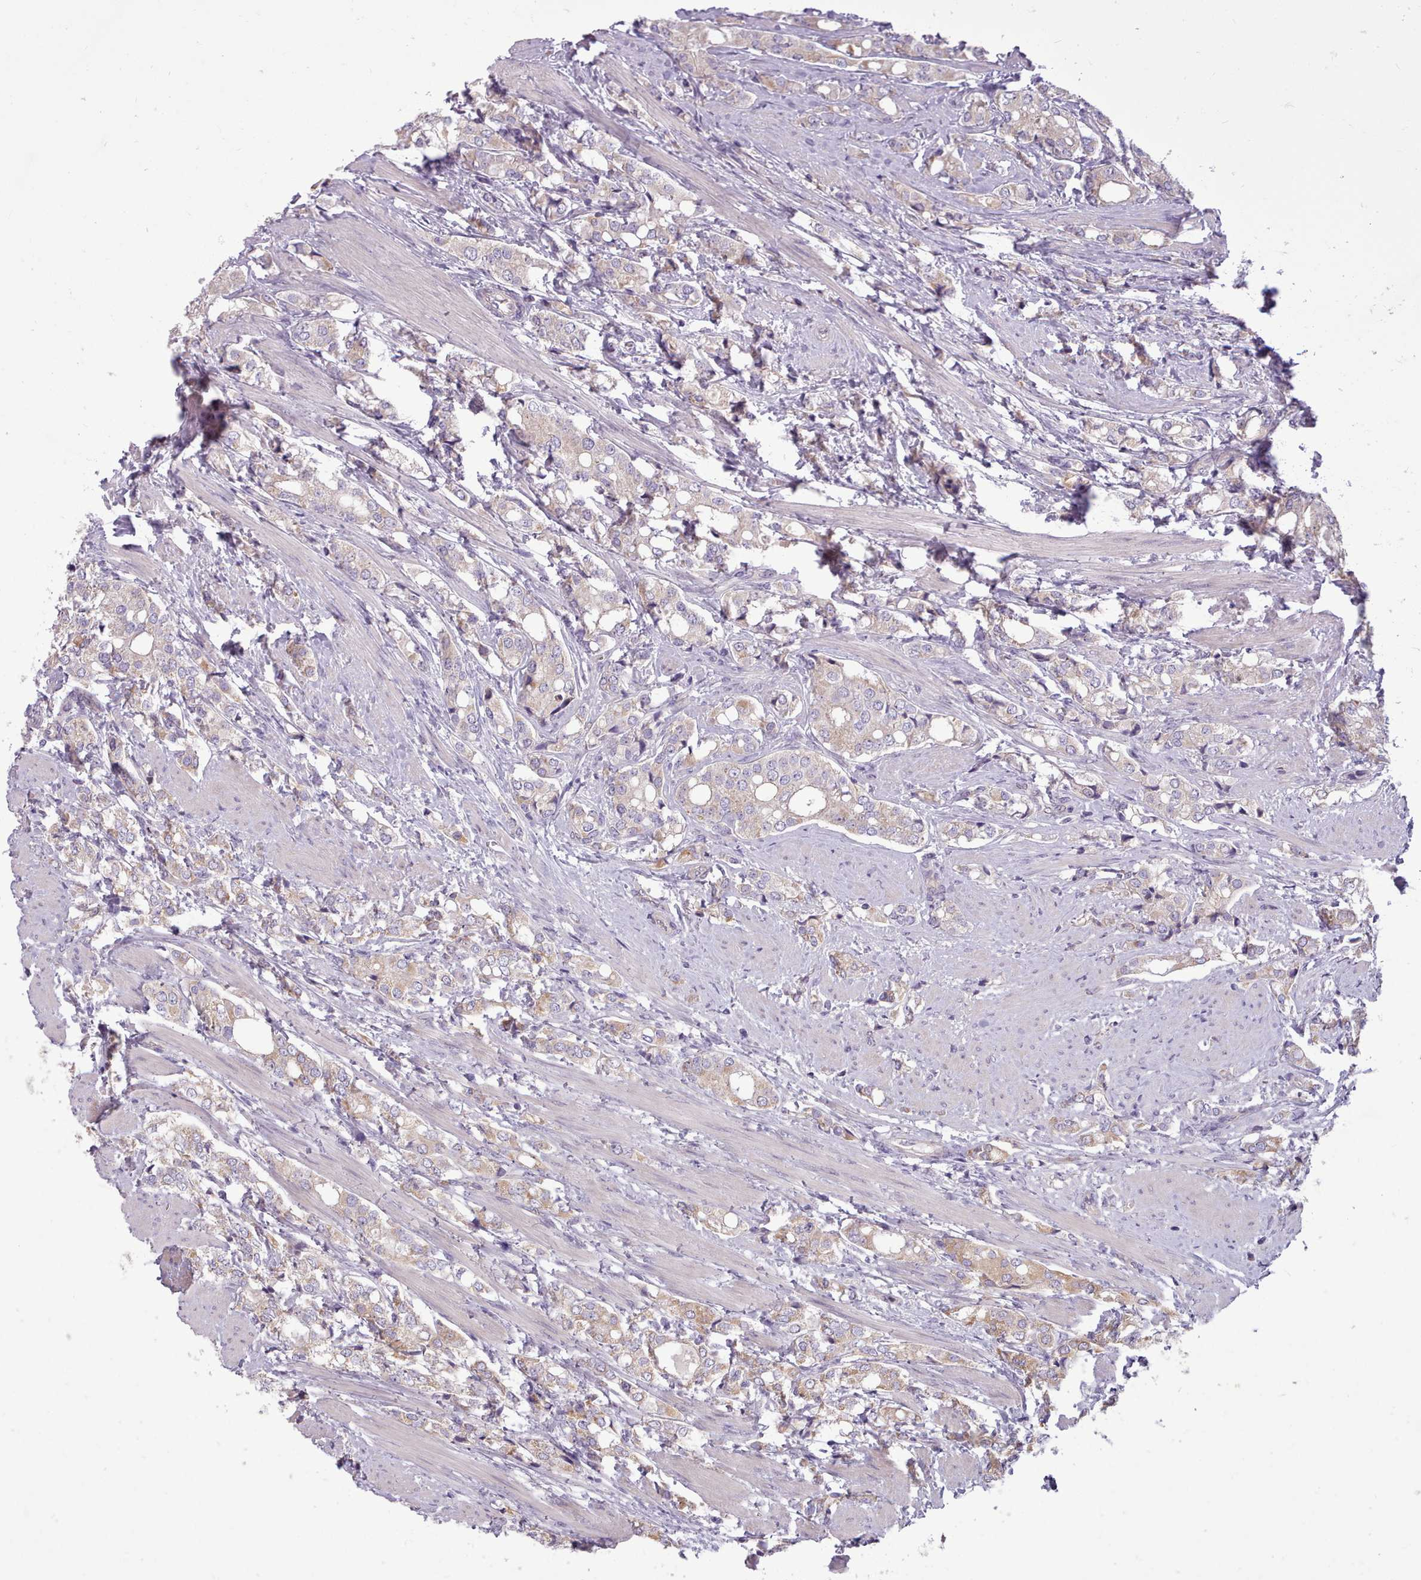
{"staining": {"intensity": "moderate", "quantity": "25%-75%", "location": "cytoplasmic/membranous"}, "tissue": "prostate cancer", "cell_type": "Tumor cells", "image_type": "cancer", "snomed": [{"axis": "morphology", "description": "Adenocarcinoma, High grade"}, {"axis": "topography", "description": "Prostate"}], "caption": "The immunohistochemical stain shows moderate cytoplasmic/membranous positivity in tumor cells of prostate high-grade adenocarcinoma tissue.", "gene": "SLURP1", "patient": {"sex": "male", "age": 71}}